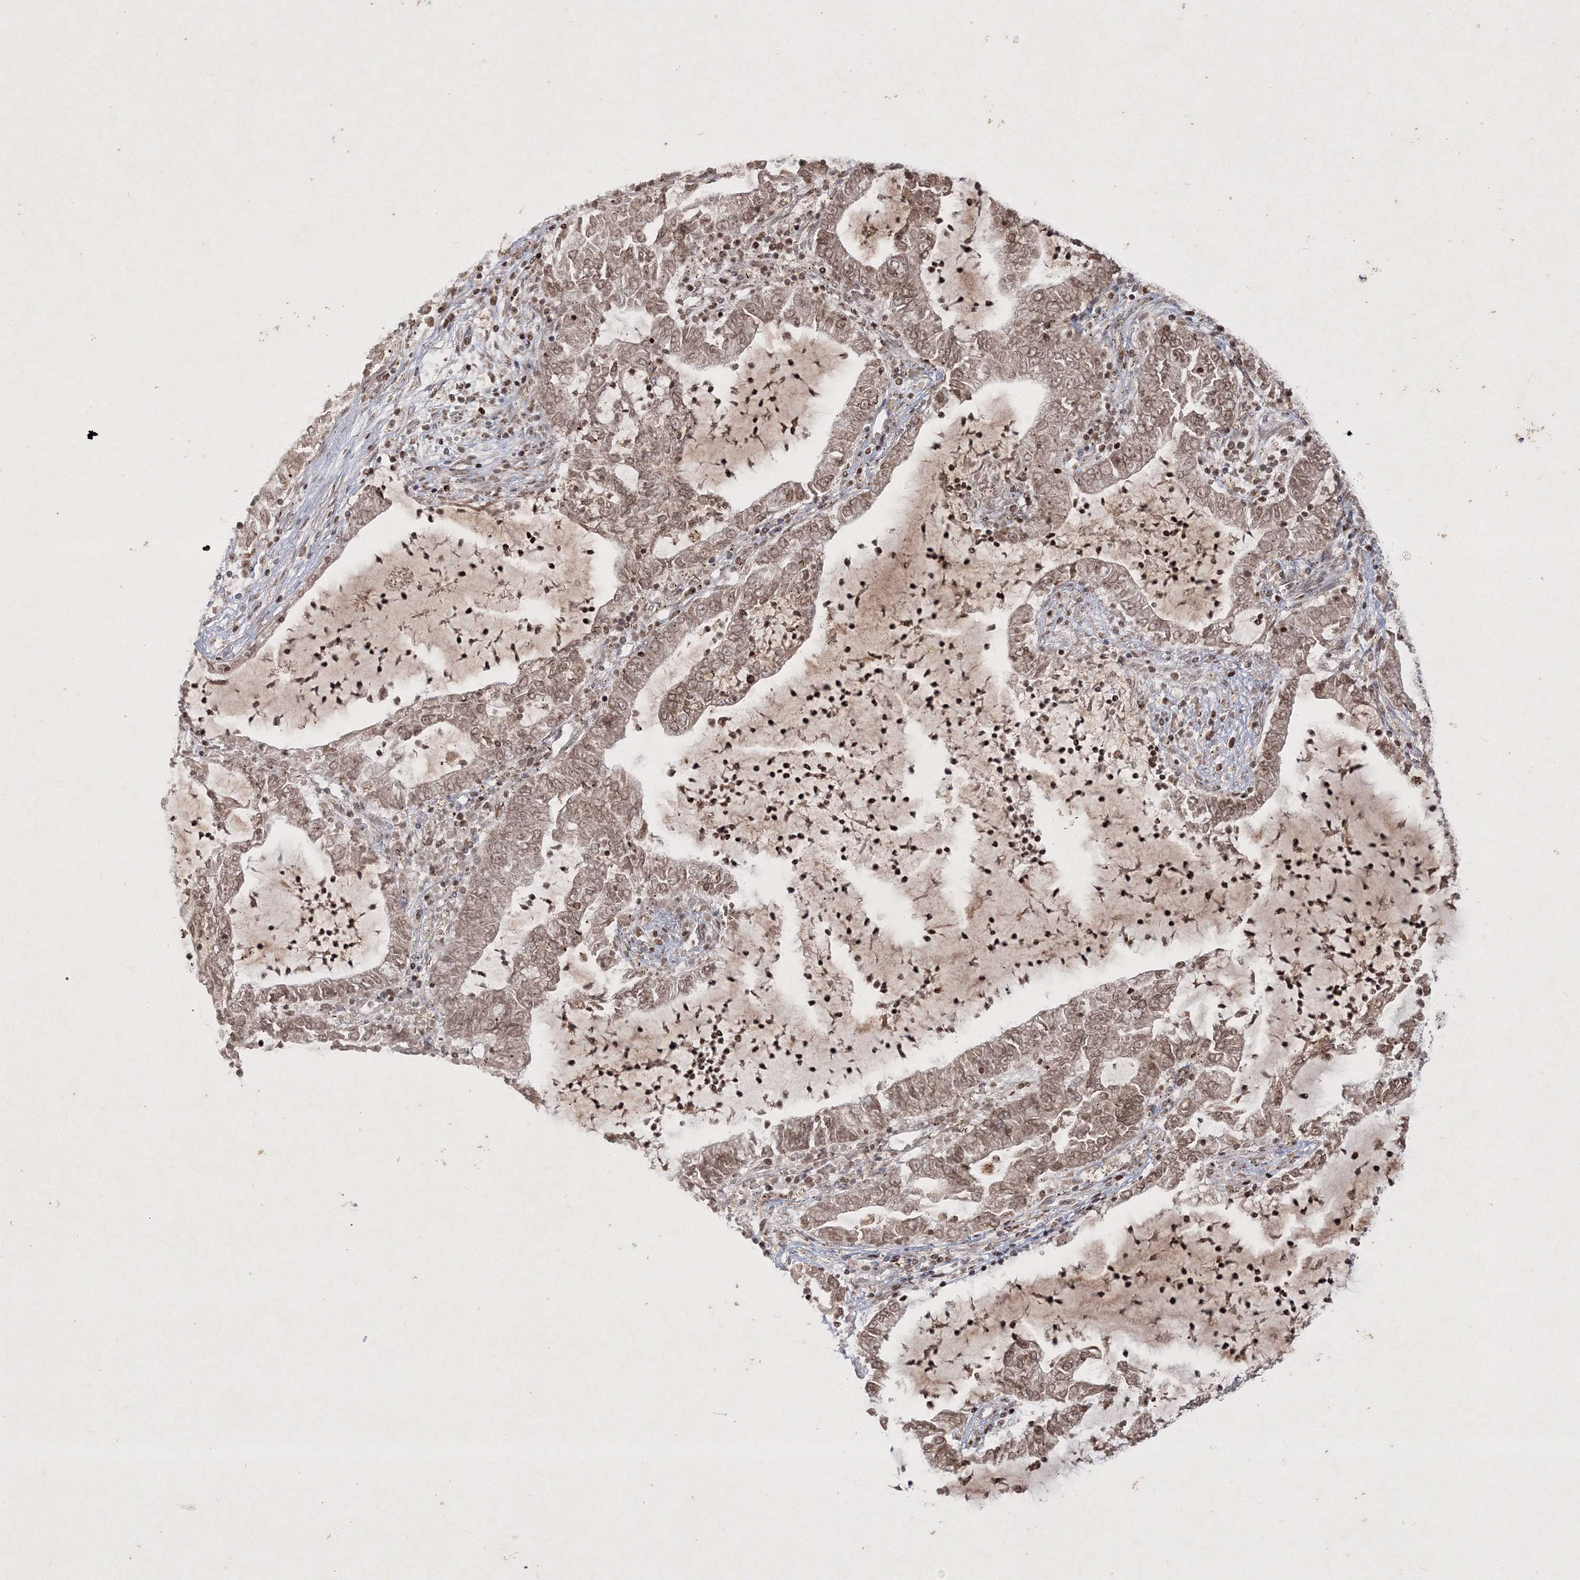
{"staining": {"intensity": "moderate", "quantity": ">75%", "location": "nuclear"}, "tissue": "lung cancer", "cell_type": "Tumor cells", "image_type": "cancer", "snomed": [{"axis": "morphology", "description": "Adenocarcinoma, NOS"}, {"axis": "topography", "description": "Lung"}], "caption": "A micrograph showing moderate nuclear positivity in about >75% of tumor cells in lung cancer (adenocarcinoma), as visualized by brown immunohistochemical staining.", "gene": "TAB1", "patient": {"sex": "female", "age": 51}}